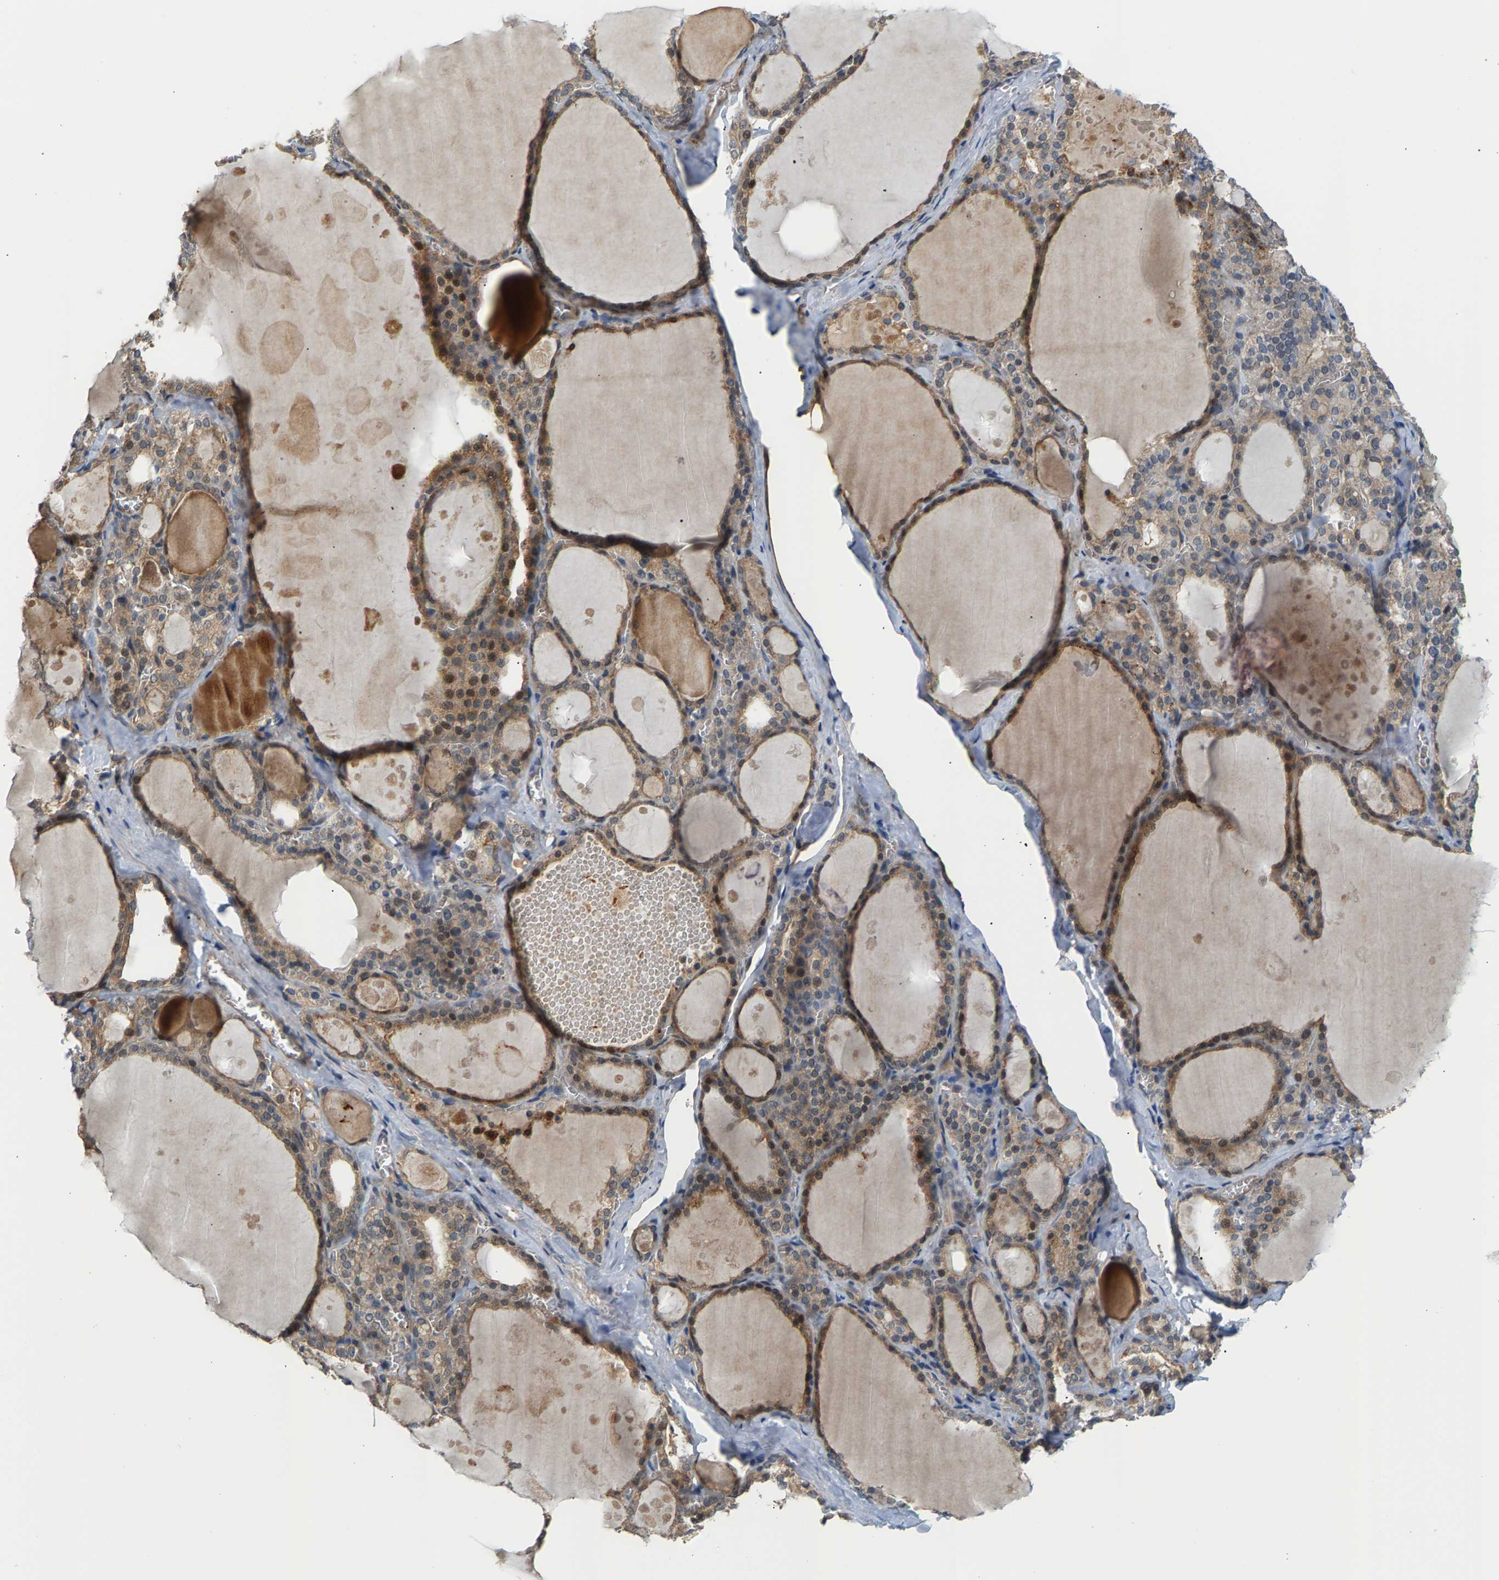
{"staining": {"intensity": "moderate", "quantity": ">75%", "location": "cytoplasmic/membranous"}, "tissue": "thyroid gland", "cell_type": "Glandular cells", "image_type": "normal", "snomed": [{"axis": "morphology", "description": "Normal tissue, NOS"}, {"axis": "topography", "description": "Thyroid gland"}], "caption": "Glandular cells display moderate cytoplasmic/membranous staining in about >75% of cells in normal thyroid gland.", "gene": "KRTAP27", "patient": {"sex": "male", "age": 56}}